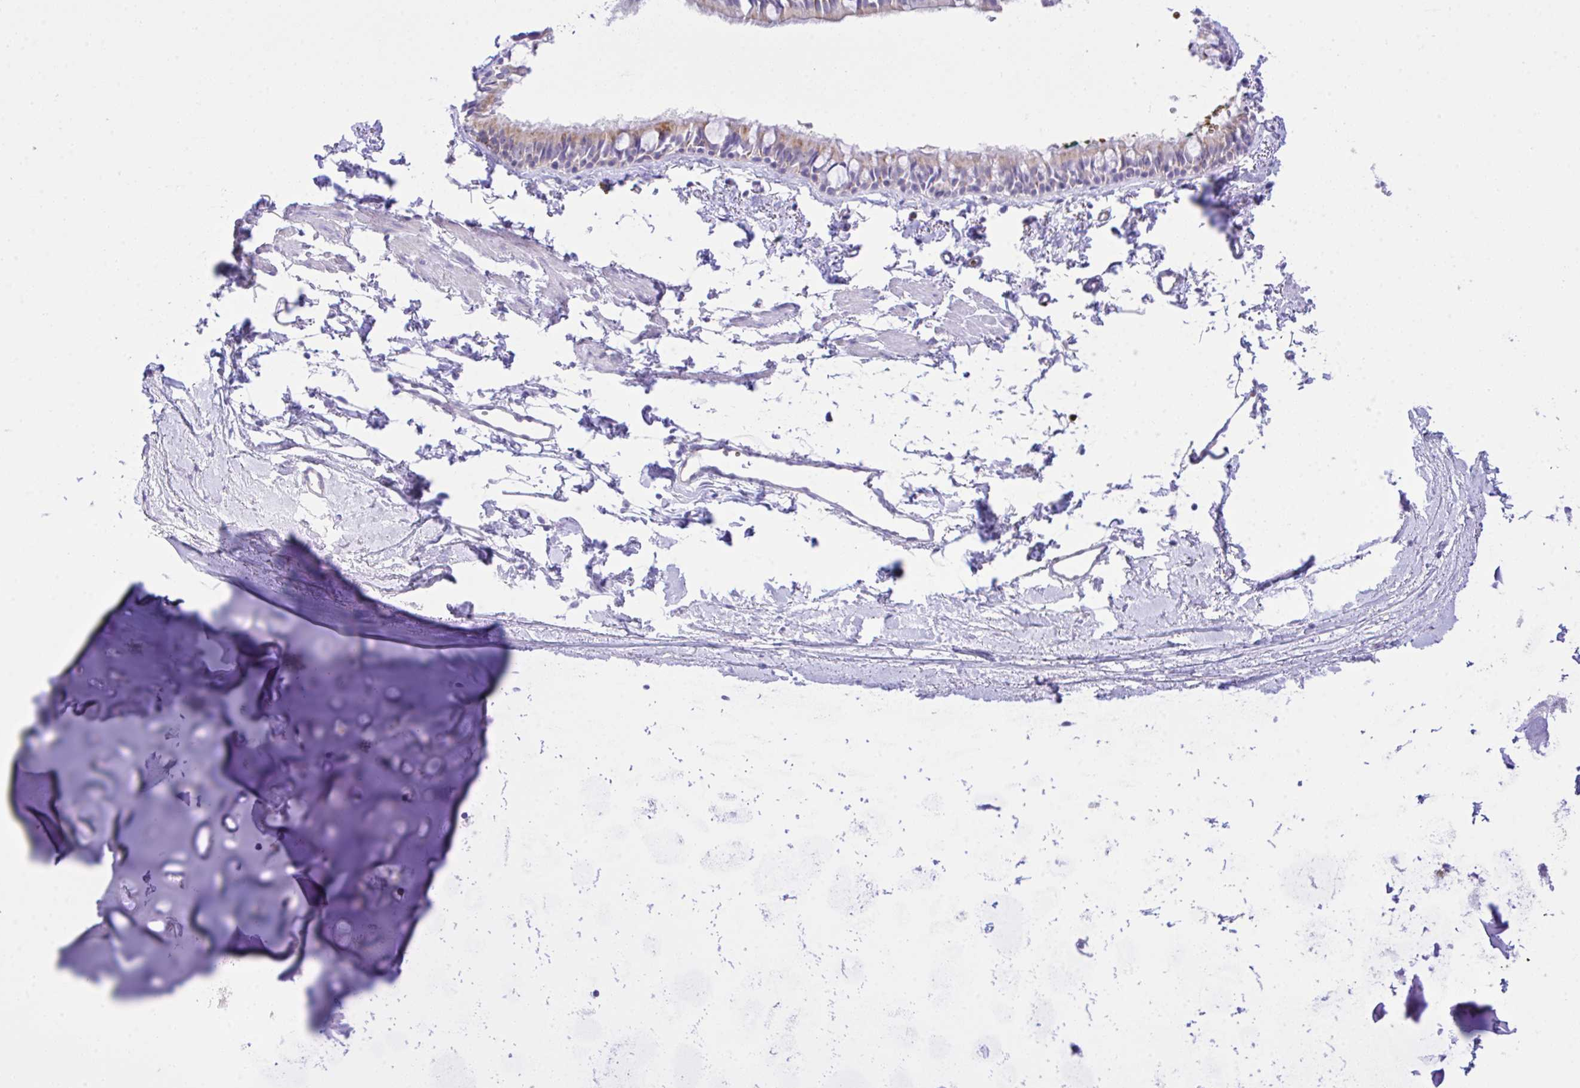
{"staining": {"intensity": "weak", "quantity": "25%-75%", "location": "cytoplasmic/membranous"}, "tissue": "bronchus", "cell_type": "Respiratory epithelial cells", "image_type": "normal", "snomed": [{"axis": "morphology", "description": "Normal tissue, NOS"}, {"axis": "topography", "description": "Cartilage tissue"}, {"axis": "topography", "description": "Bronchus"}, {"axis": "topography", "description": "Peripheral nerve tissue"}], "caption": "A low amount of weak cytoplasmic/membranous expression is present in about 25%-75% of respiratory epithelial cells in normal bronchus. The staining is performed using DAB brown chromogen to label protein expression. The nuclei are counter-stained blue using hematoxylin.", "gene": "ZNF221", "patient": {"sex": "female", "age": 59}}